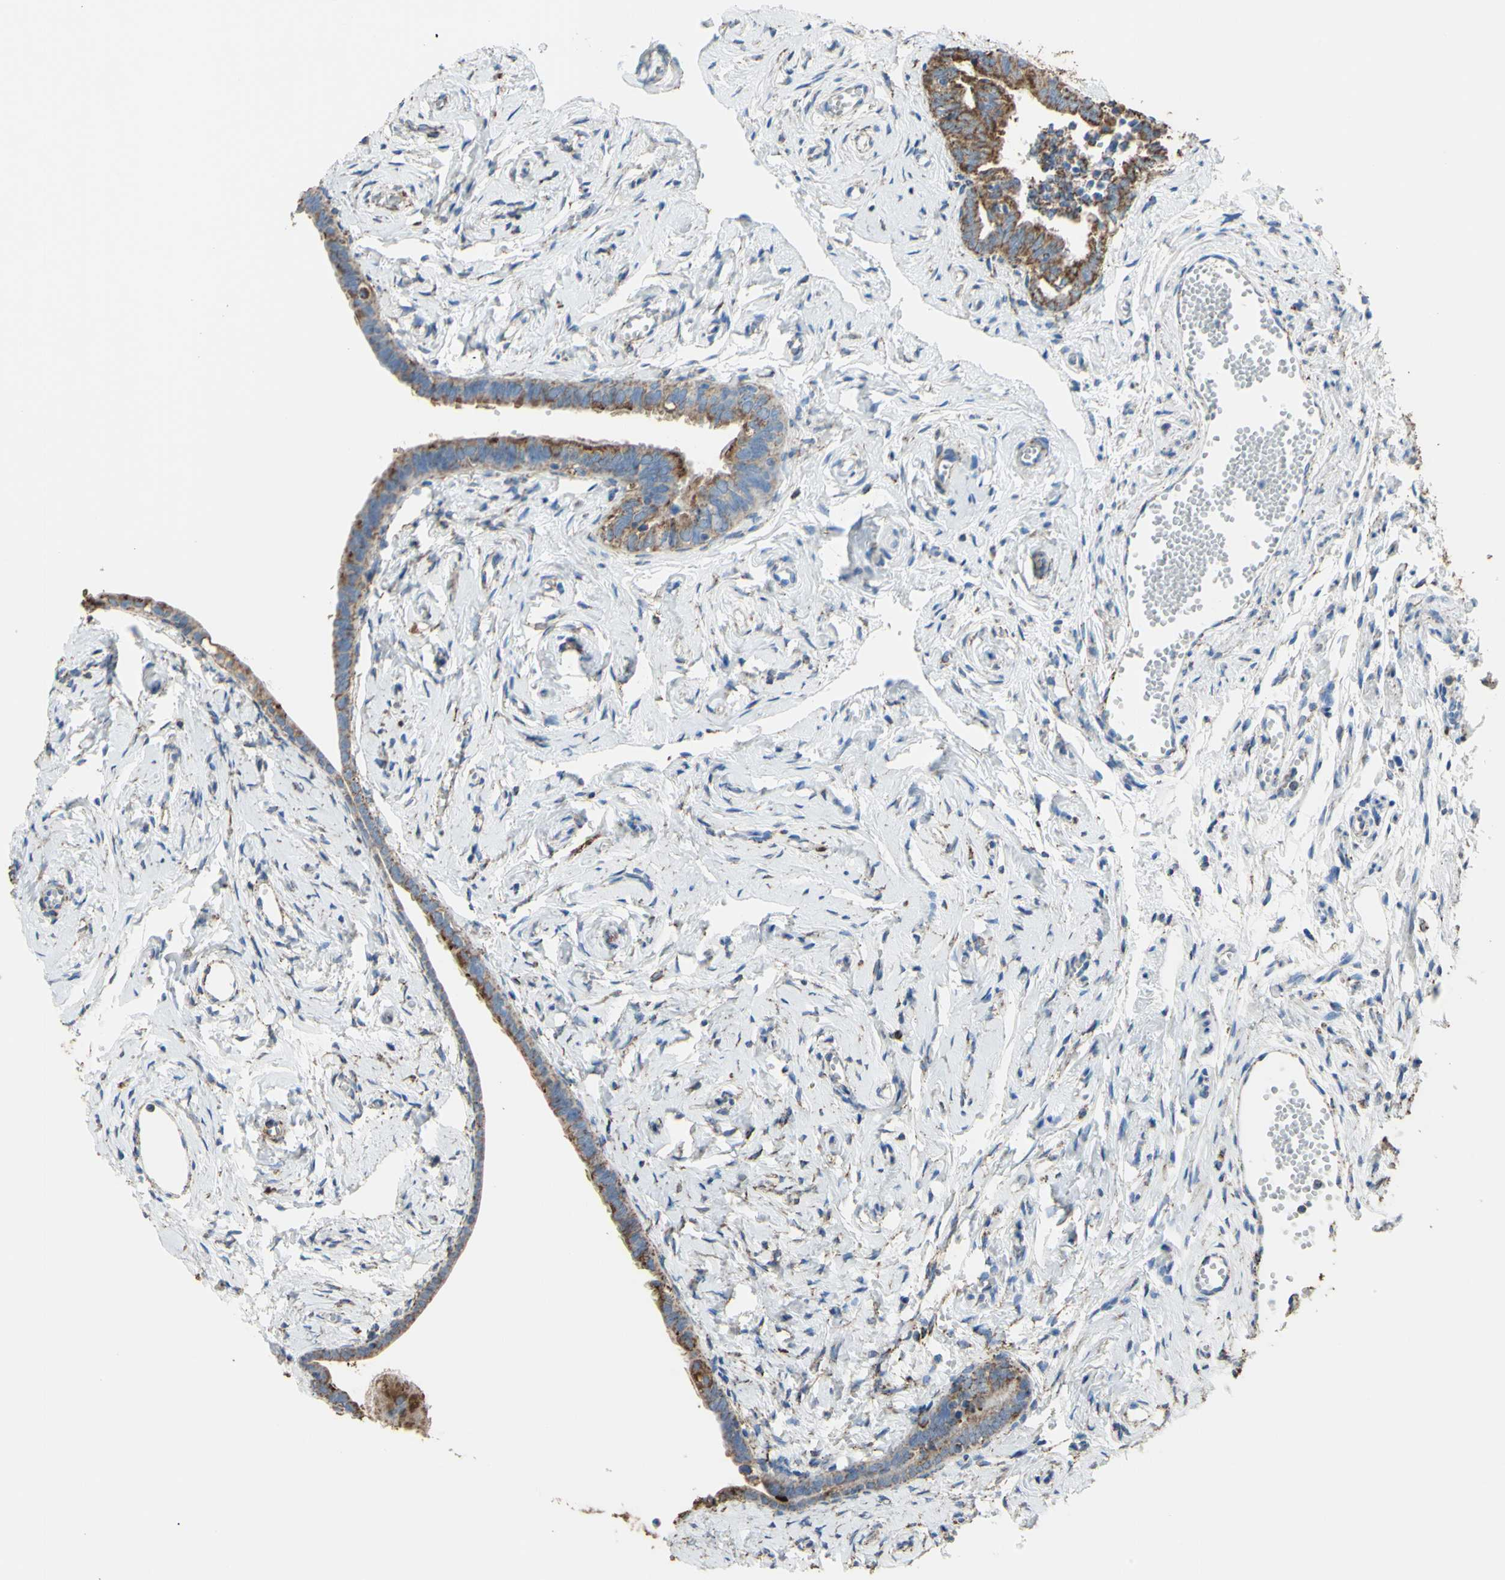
{"staining": {"intensity": "moderate", "quantity": ">75%", "location": "cytoplasmic/membranous"}, "tissue": "fallopian tube", "cell_type": "Glandular cells", "image_type": "normal", "snomed": [{"axis": "morphology", "description": "Normal tissue, NOS"}, {"axis": "topography", "description": "Fallopian tube"}], "caption": "Protein staining by immunohistochemistry shows moderate cytoplasmic/membranous expression in about >75% of glandular cells in normal fallopian tube.", "gene": "CMKLR2", "patient": {"sex": "female", "age": 71}}